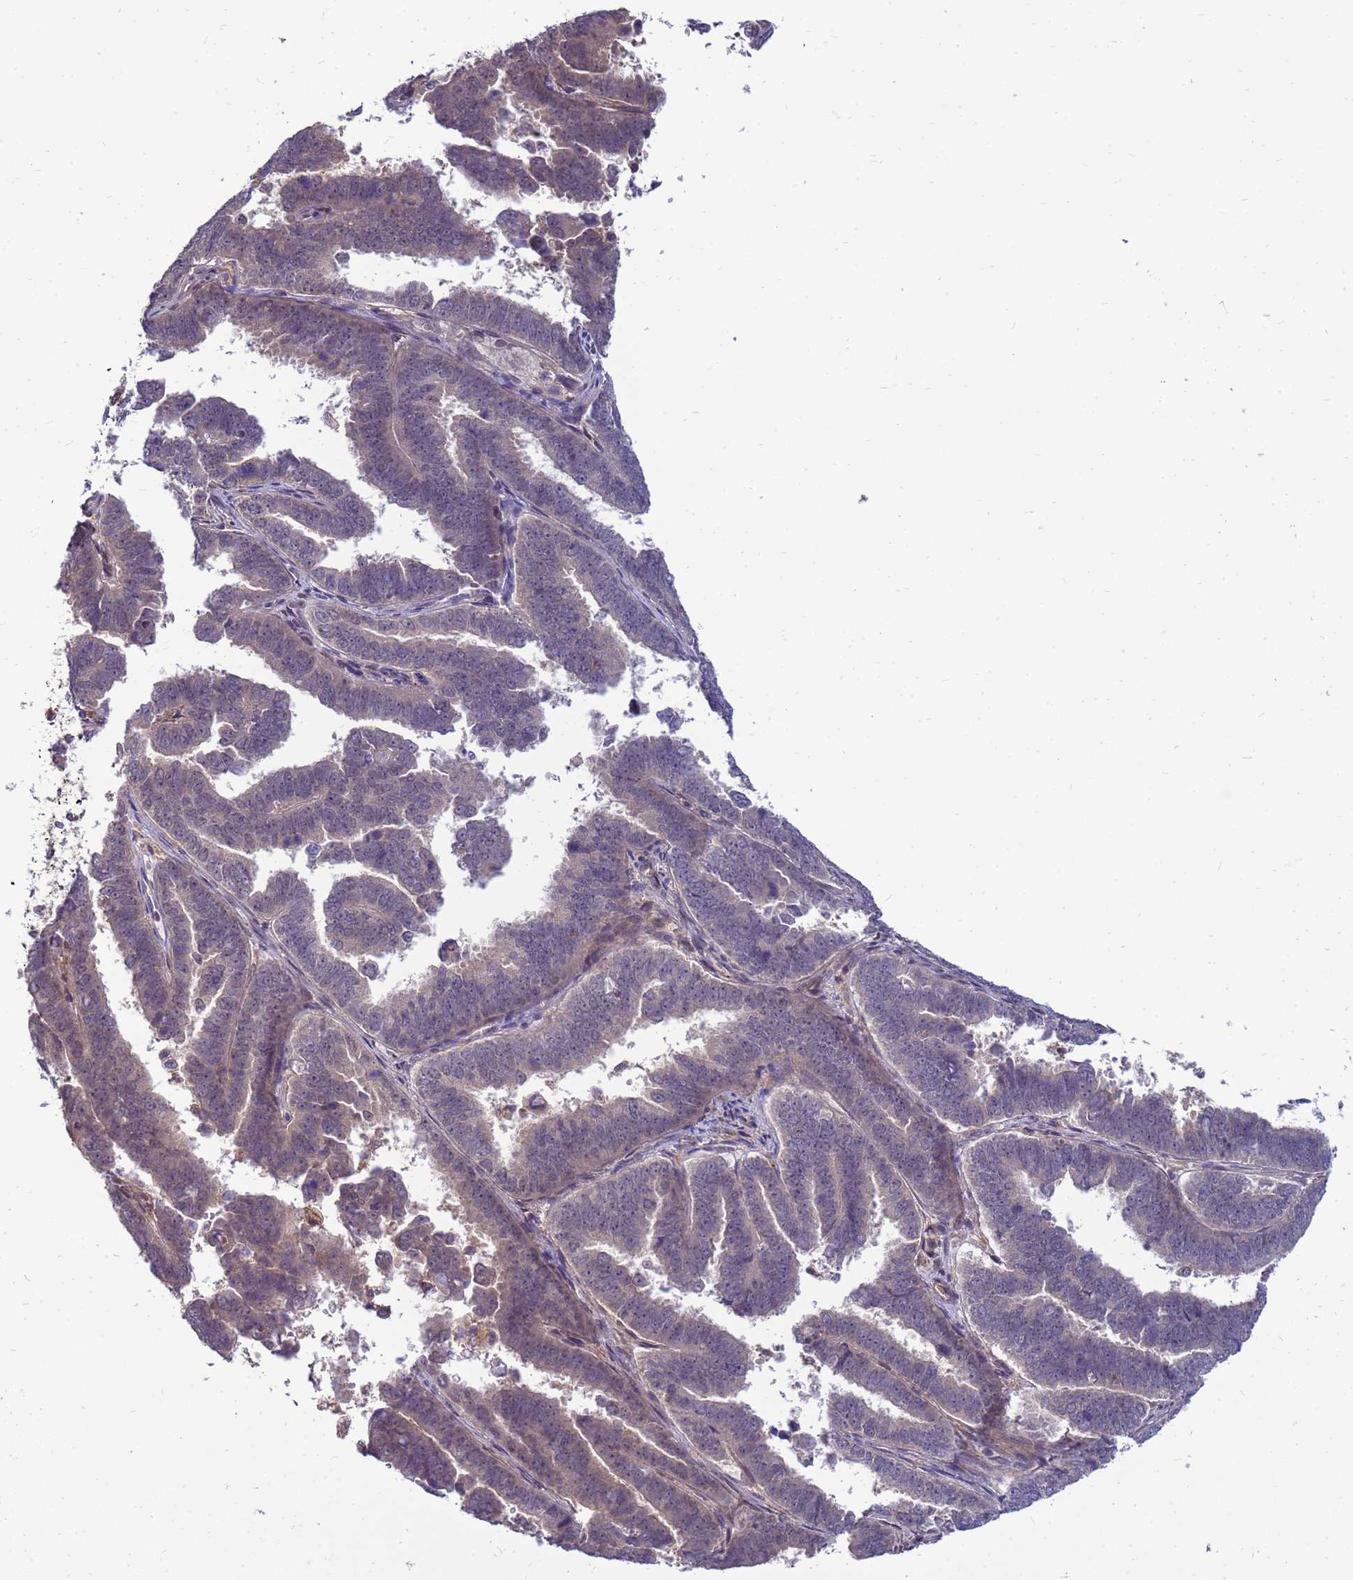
{"staining": {"intensity": "weak", "quantity": "25%-75%", "location": "cytoplasmic/membranous"}, "tissue": "endometrial cancer", "cell_type": "Tumor cells", "image_type": "cancer", "snomed": [{"axis": "morphology", "description": "Adenocarcinoma, NOS"}, {"axis": "topography", "description": "Endometrium"}], "caption": "Protein staining by immunohistochemistry reveals weak cytoplasmic/membranous positivity in approximately 25%-75% of tumor cells in endometrial cancer.", "gene": "ENOPH1", "patient": {"sex": "female", "age": 75}}